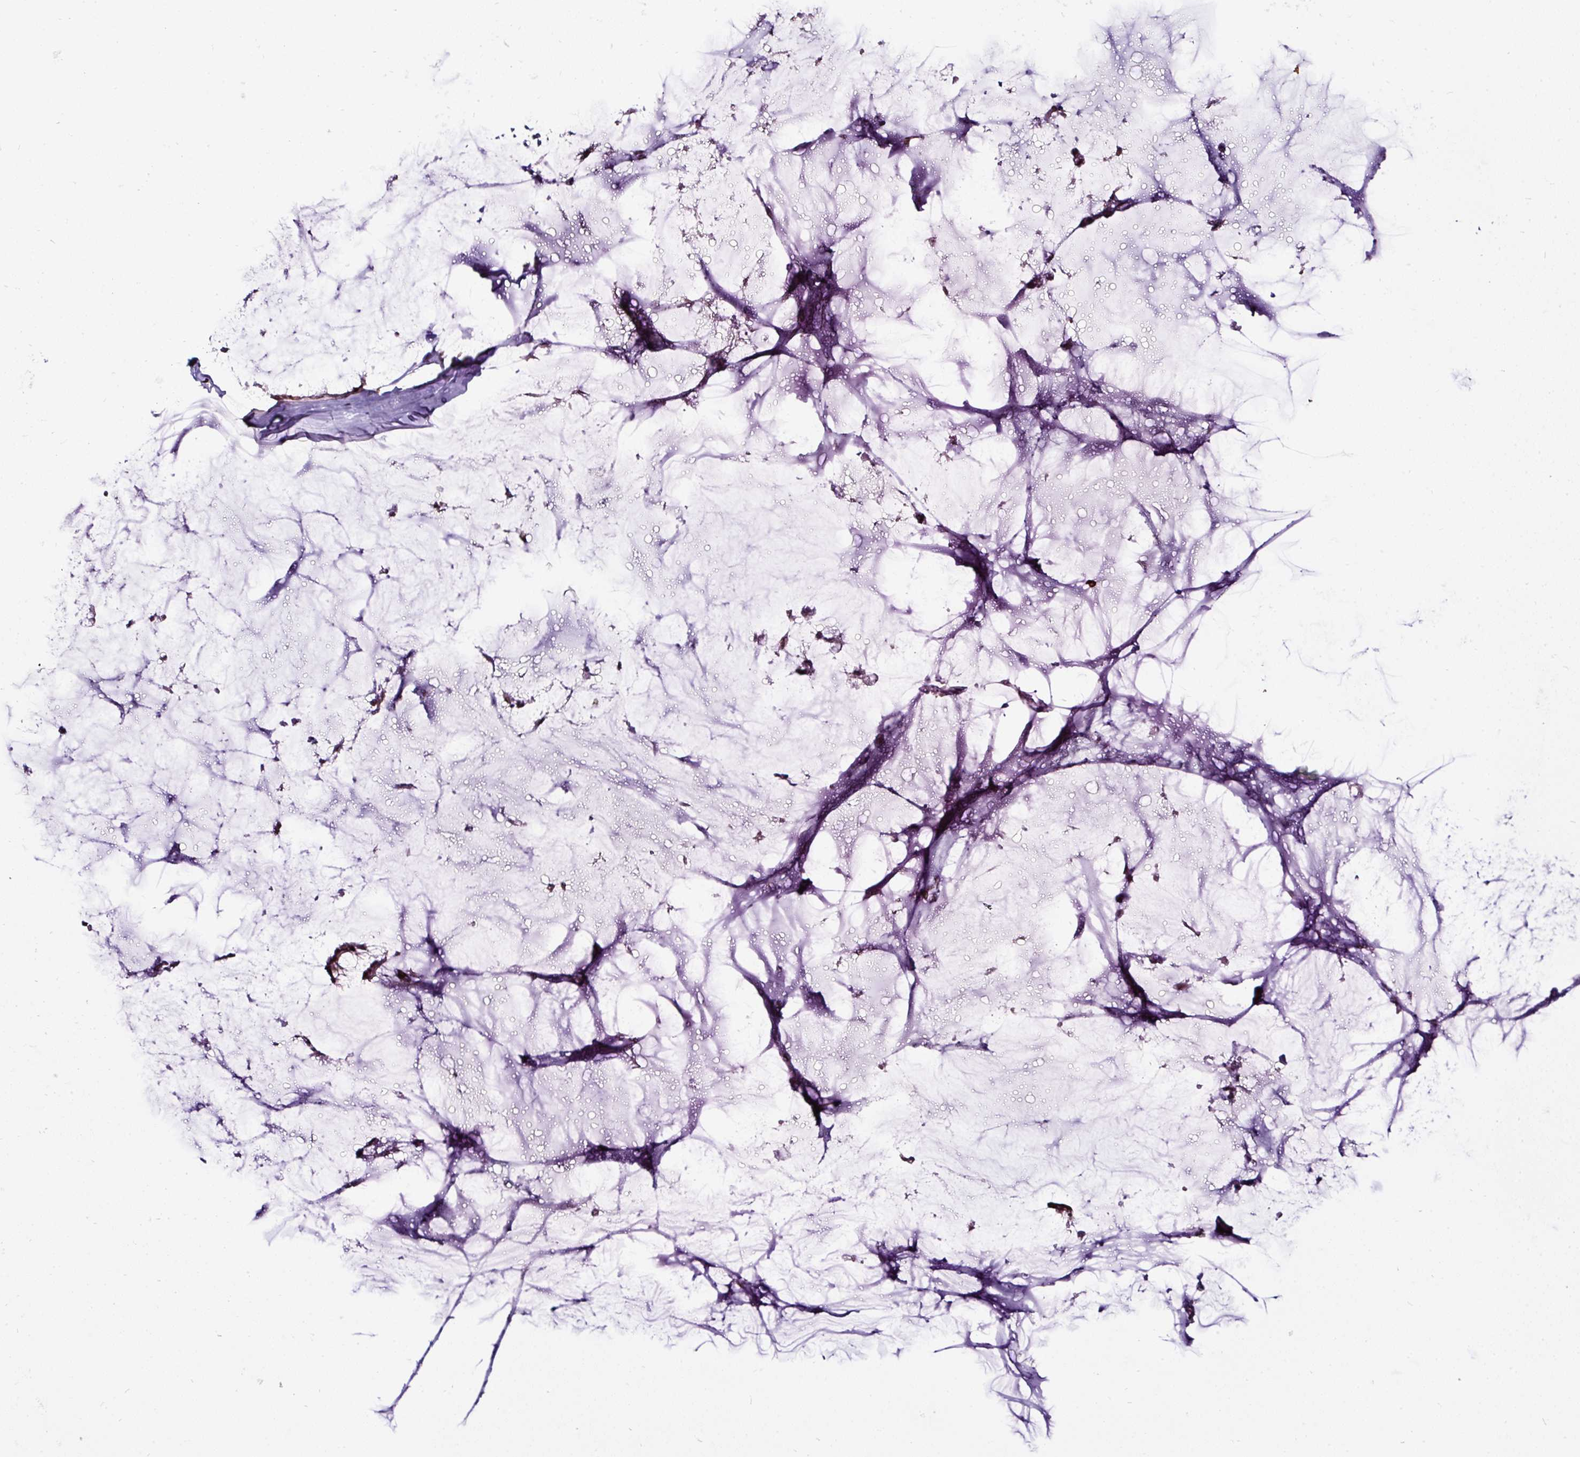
{"staining": {"intensity": "moderate", "quantity": ">75%", "location": "nuclear"}, "tissue": "ovarian cancer", "cell_type": "Tumor cells", "image_type": "cancer", "snomed": [{"axis": "morphology", "description": "Cystadenocarcinoma, mucinous, NOS"}, {"axis": "topography", "description": "Ovary"}], "caption": "The image exhibits immunohistochemical staining of mucinous cystadenocarcinoma (ovarian). There is moderate nuclear staining is appreciated in about >75% of tumor cells. (Stains: DAB in brown, nuclei in blue, Microscopy: brightfield microscopy at high magnification).", "gene": "KLF16", "patient": {"sex": "female", "age": 39}}